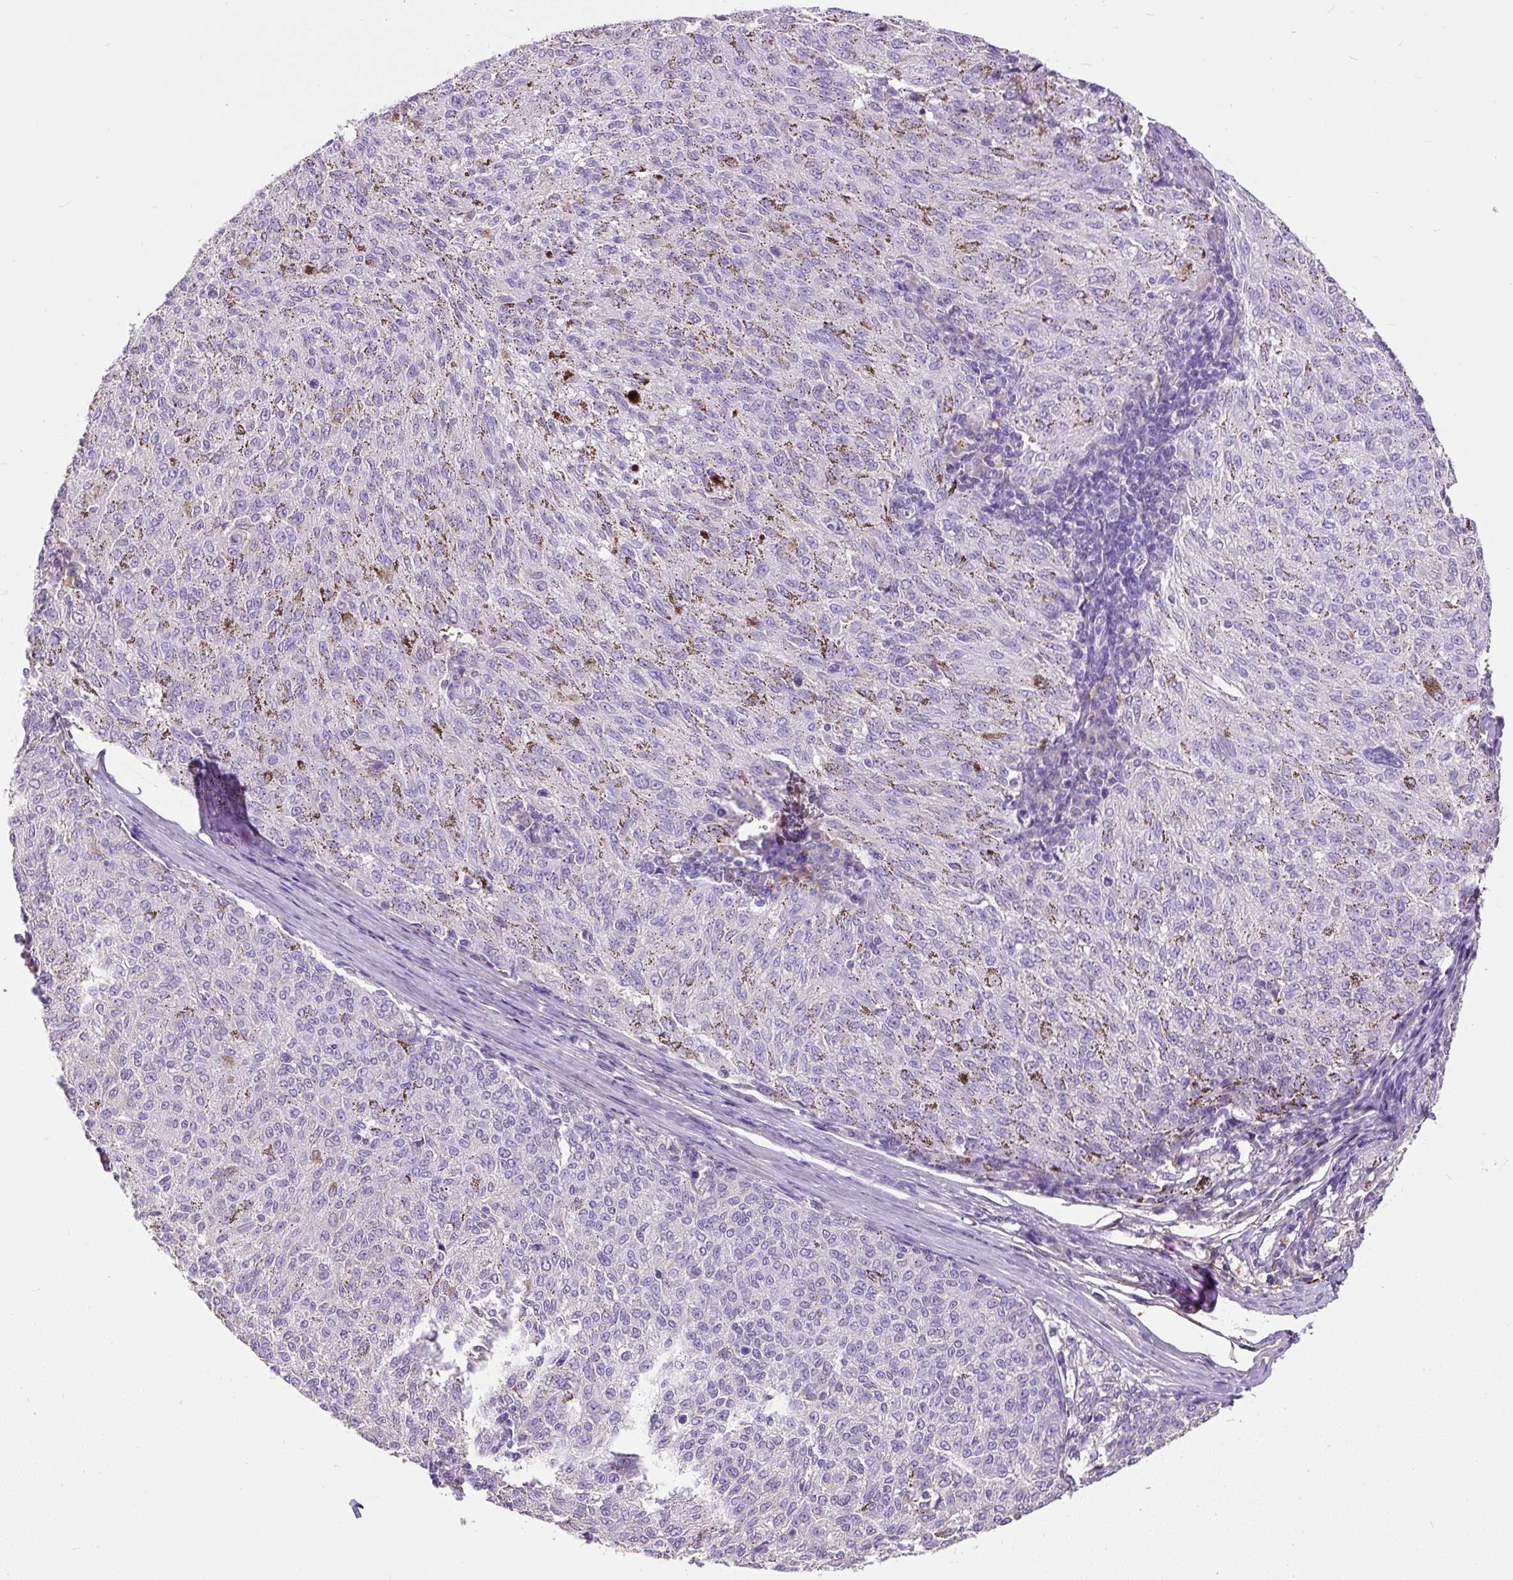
{"staining": {"intensity": "negative", "quantity": "none", "location": "none"}, "tissue": "melanoma", "cell_type": "Tumor cells", "image_type": "cancer", "snomed": [{"axis": "morphology", "description": "Malignant melanoma, NOS"}, {"axis": "topography", "description": "Skin"}], "caption": "A histopathology image of melanoma stained for a protein reveals no brown staining in tumor cells.", "gene": "GBX1", "patient": {"sex": "female", "age": 72}}